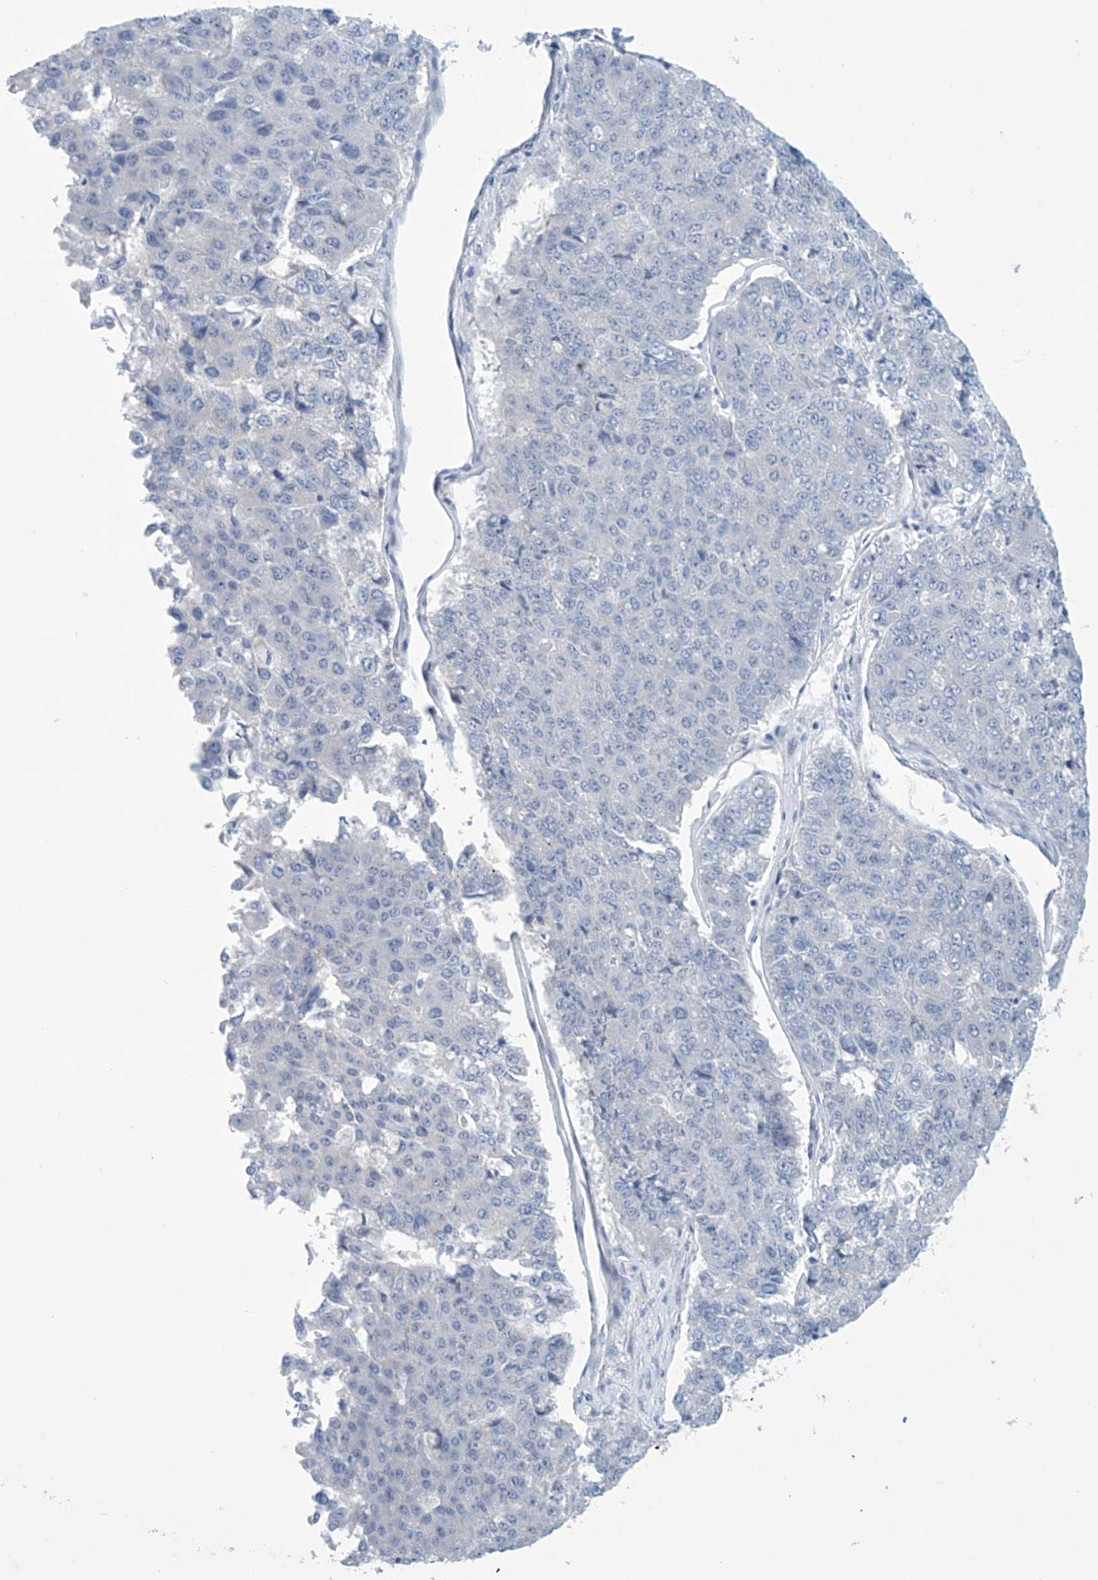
{"staining": {"intensity": "negative", "quantity": "none", "location": "none"}, "tissue": "pancreatic cancer", "cell_type": "Tumor cells", "image_type": "cancer", "snomed": [{"axis": "morphology", "description": "Adenocarcinoma, NOS"}, {"axis": "topography", "description": "Pancreas"}], "caption": "Pancreatic adenocarcinoma was stained to show a protein in brown. There is no significant staining in tumor cells.", "gene": "SLC35A5", "patient": {"sex": "male", "age": 50}}